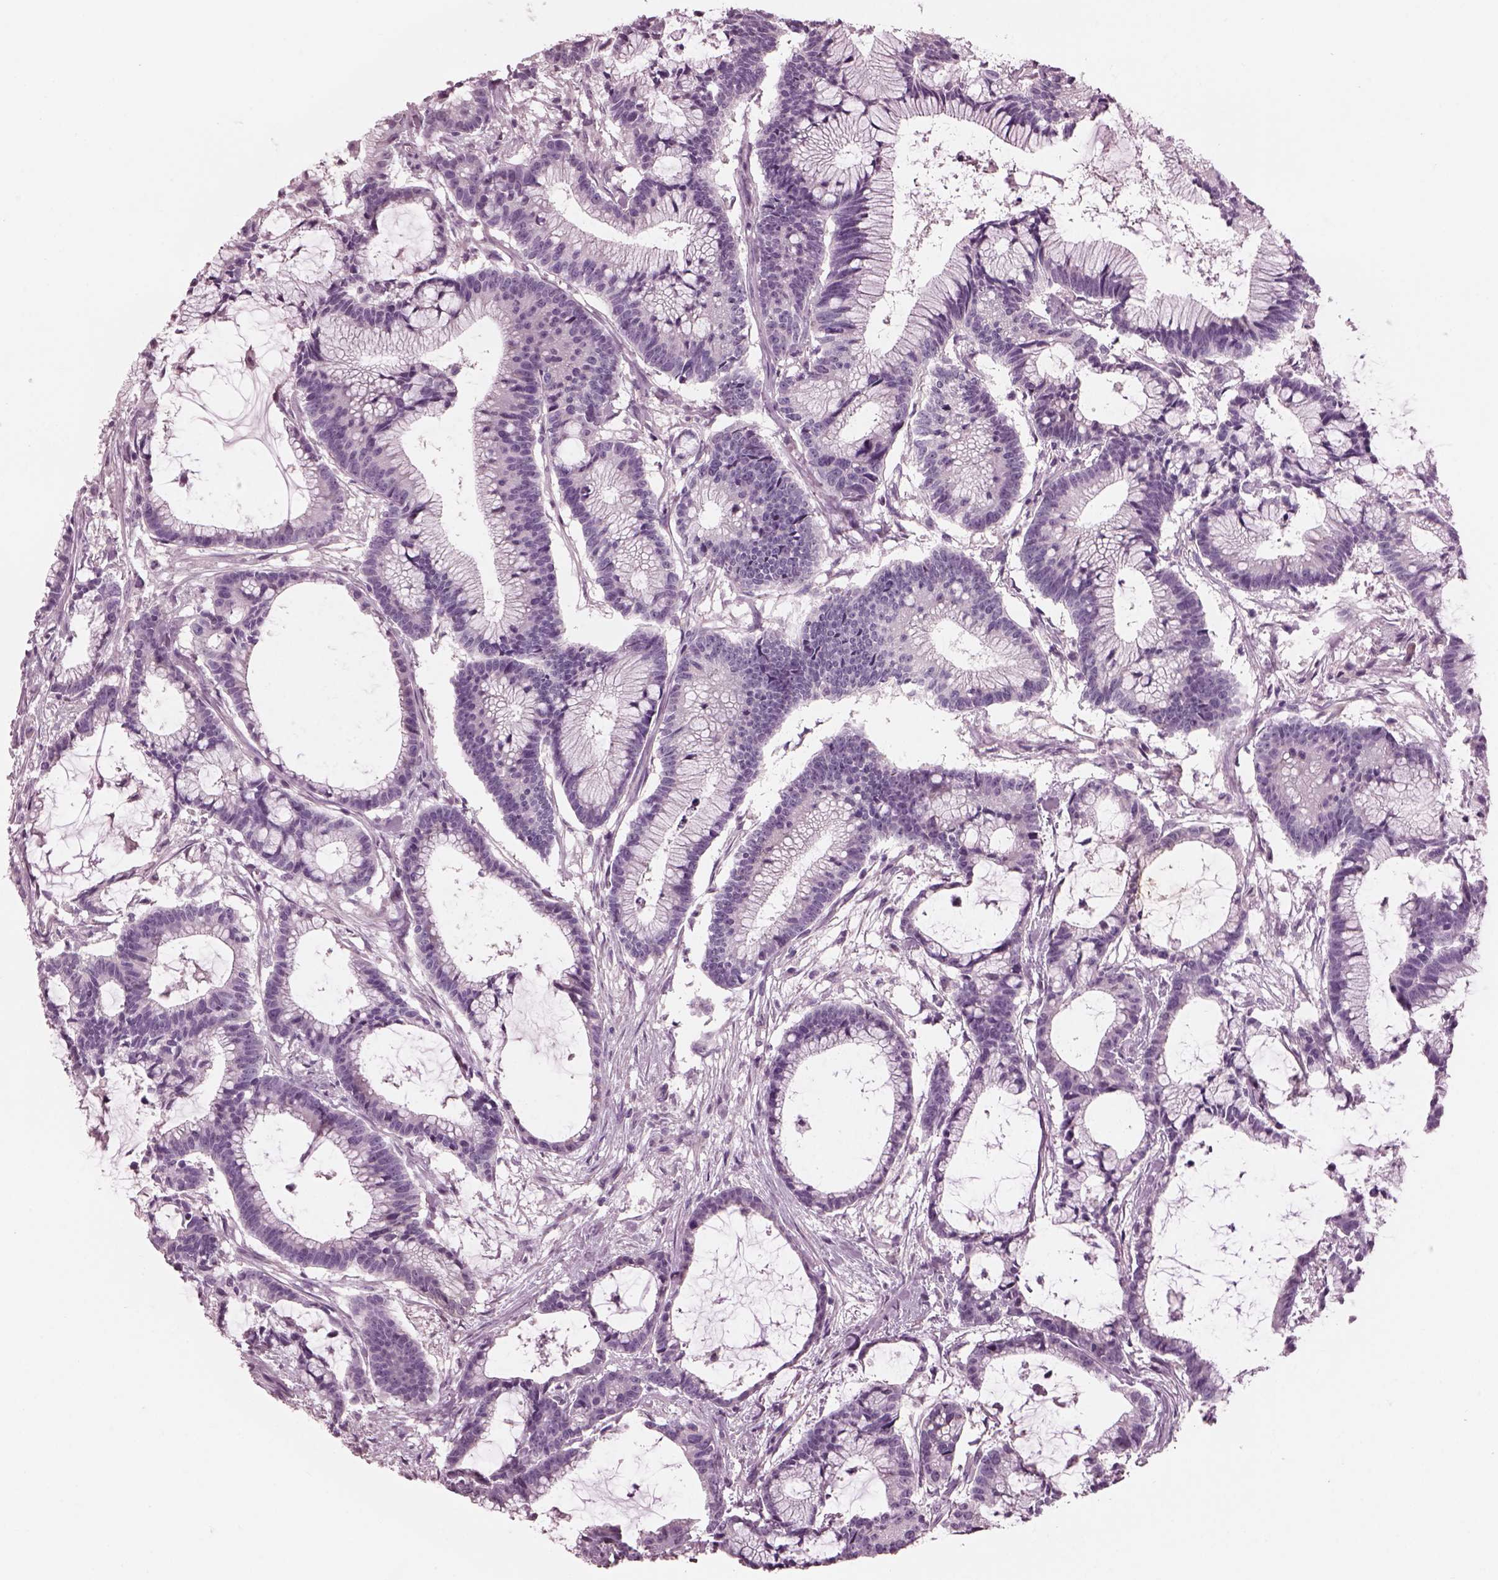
{"staining": {"intensity": "negative", "quantity": "none", "location": "none"}, "tissue": "colorectal cancer", "cell_type": "Tumor cells", "image_type": "cancer", "snomed": [{"axis": "morphology", "description": "Adenocarcinoma, NOS"}, {"axis": "topography", "description": "Colon"}], "caption": "DAB (3,3'-diaminobenzidine) immunohistochemical staining of human colorectal cancer (adenocarcinoma) exhibits no significant expression in tumor cells.", "gene": "PACRG", "patient": {"sex": "female", "age": 78}}